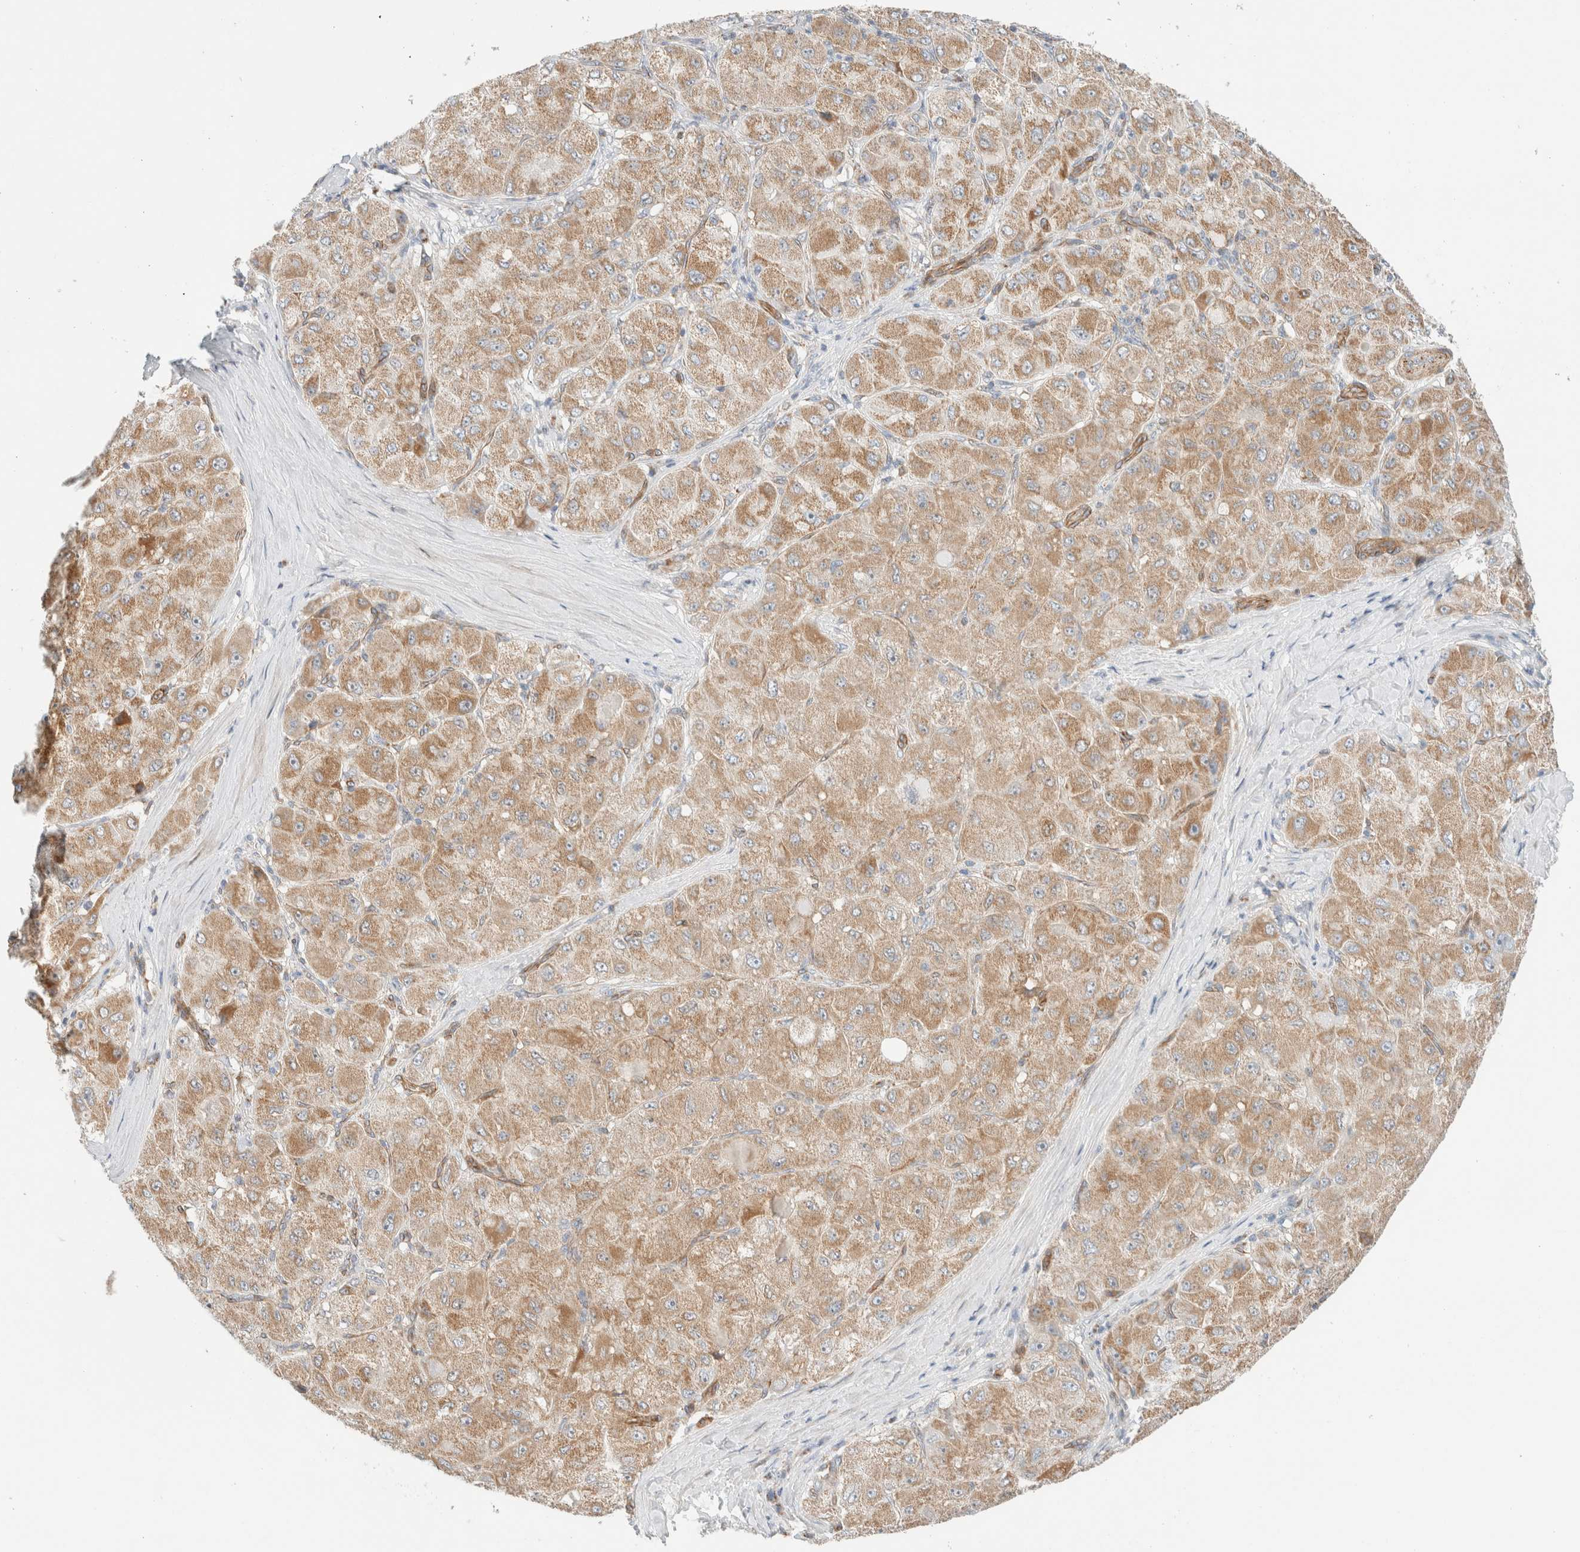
{"staining": {"intensity": "moderate", "quantity": ">75%", "location": "cytoplasmic/membranous"}, "tissue": "liver cancer", "cell_type": "Tumor cells", "image_type": "cancer", "snomed": [{"axis": "morphology", "description": "Carcinoma, Hepatocellular, NOS"}, {"axis": "topography", "description": "Liver"}], "caption": "Moderate cytoplasmic/membranous protein staining is identified in about >75% of tumor cells in hepatocellular carcinoma (liver).", "gene": "MRM3", "patient": {"sex": "male", "age": 80}}